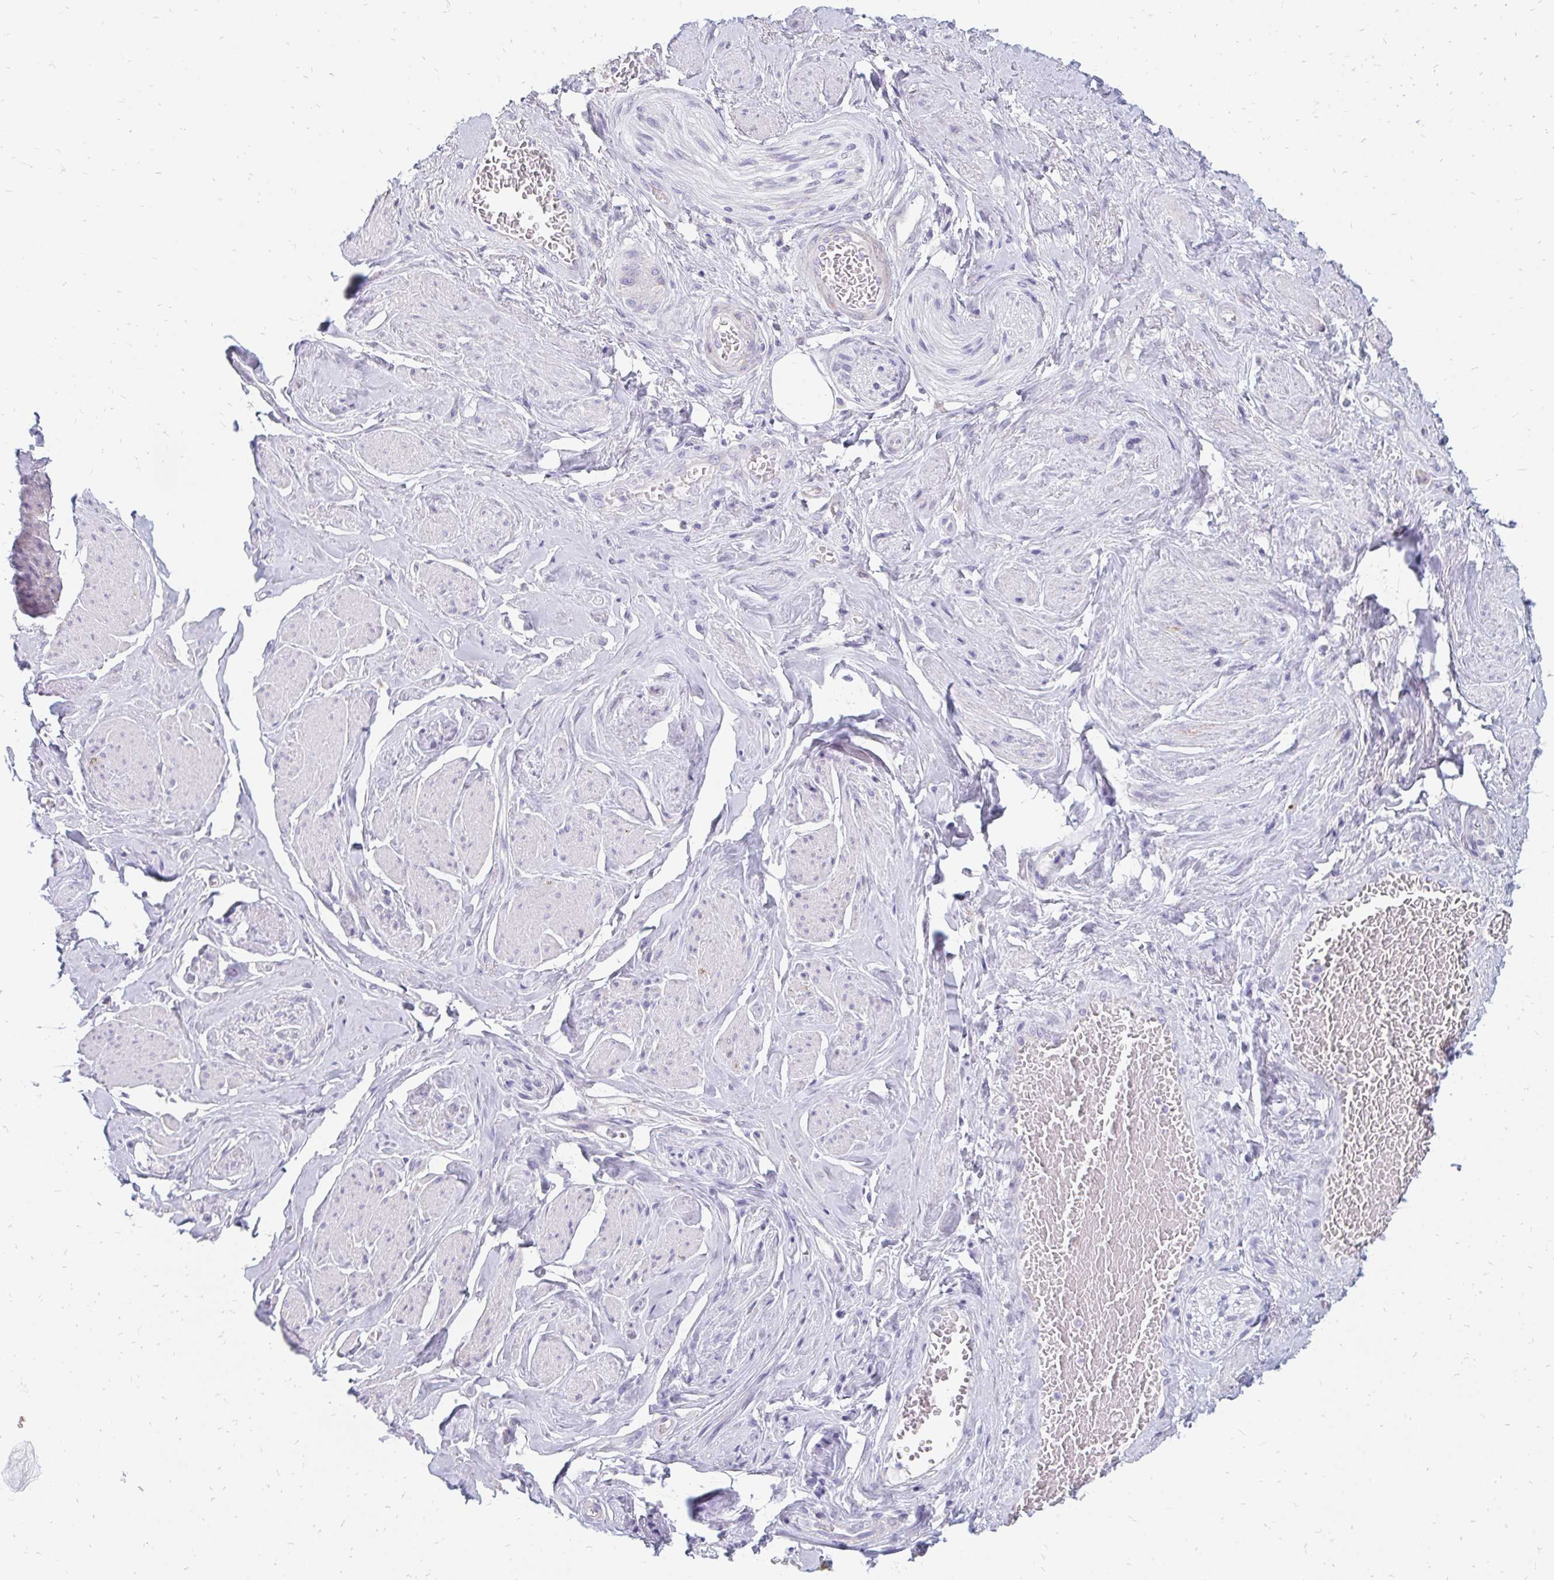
{"staining": {"intensity": "negative", "quantity": "none", "location": "none"}, "tissue": "adipose tissue", "cell_type": "Adipocytes", "image_type": "normal", "snomed": [{"axis": "morphology", "description": "Normal tissue, NOS"}, {"axis": "topography", "description": "Vagina"}, {"axis": "topography", "description": "Peripheral nerve tissue"}], "caption": "Adipocytes show no significant protein positivity in unremarkable adipose tissue. (DAB (3,3'-diaminobenzidine) immunohistochemistry, high magnification).", "gene": "OR10V1", "patient": {"sex": "female", "age": 71}}